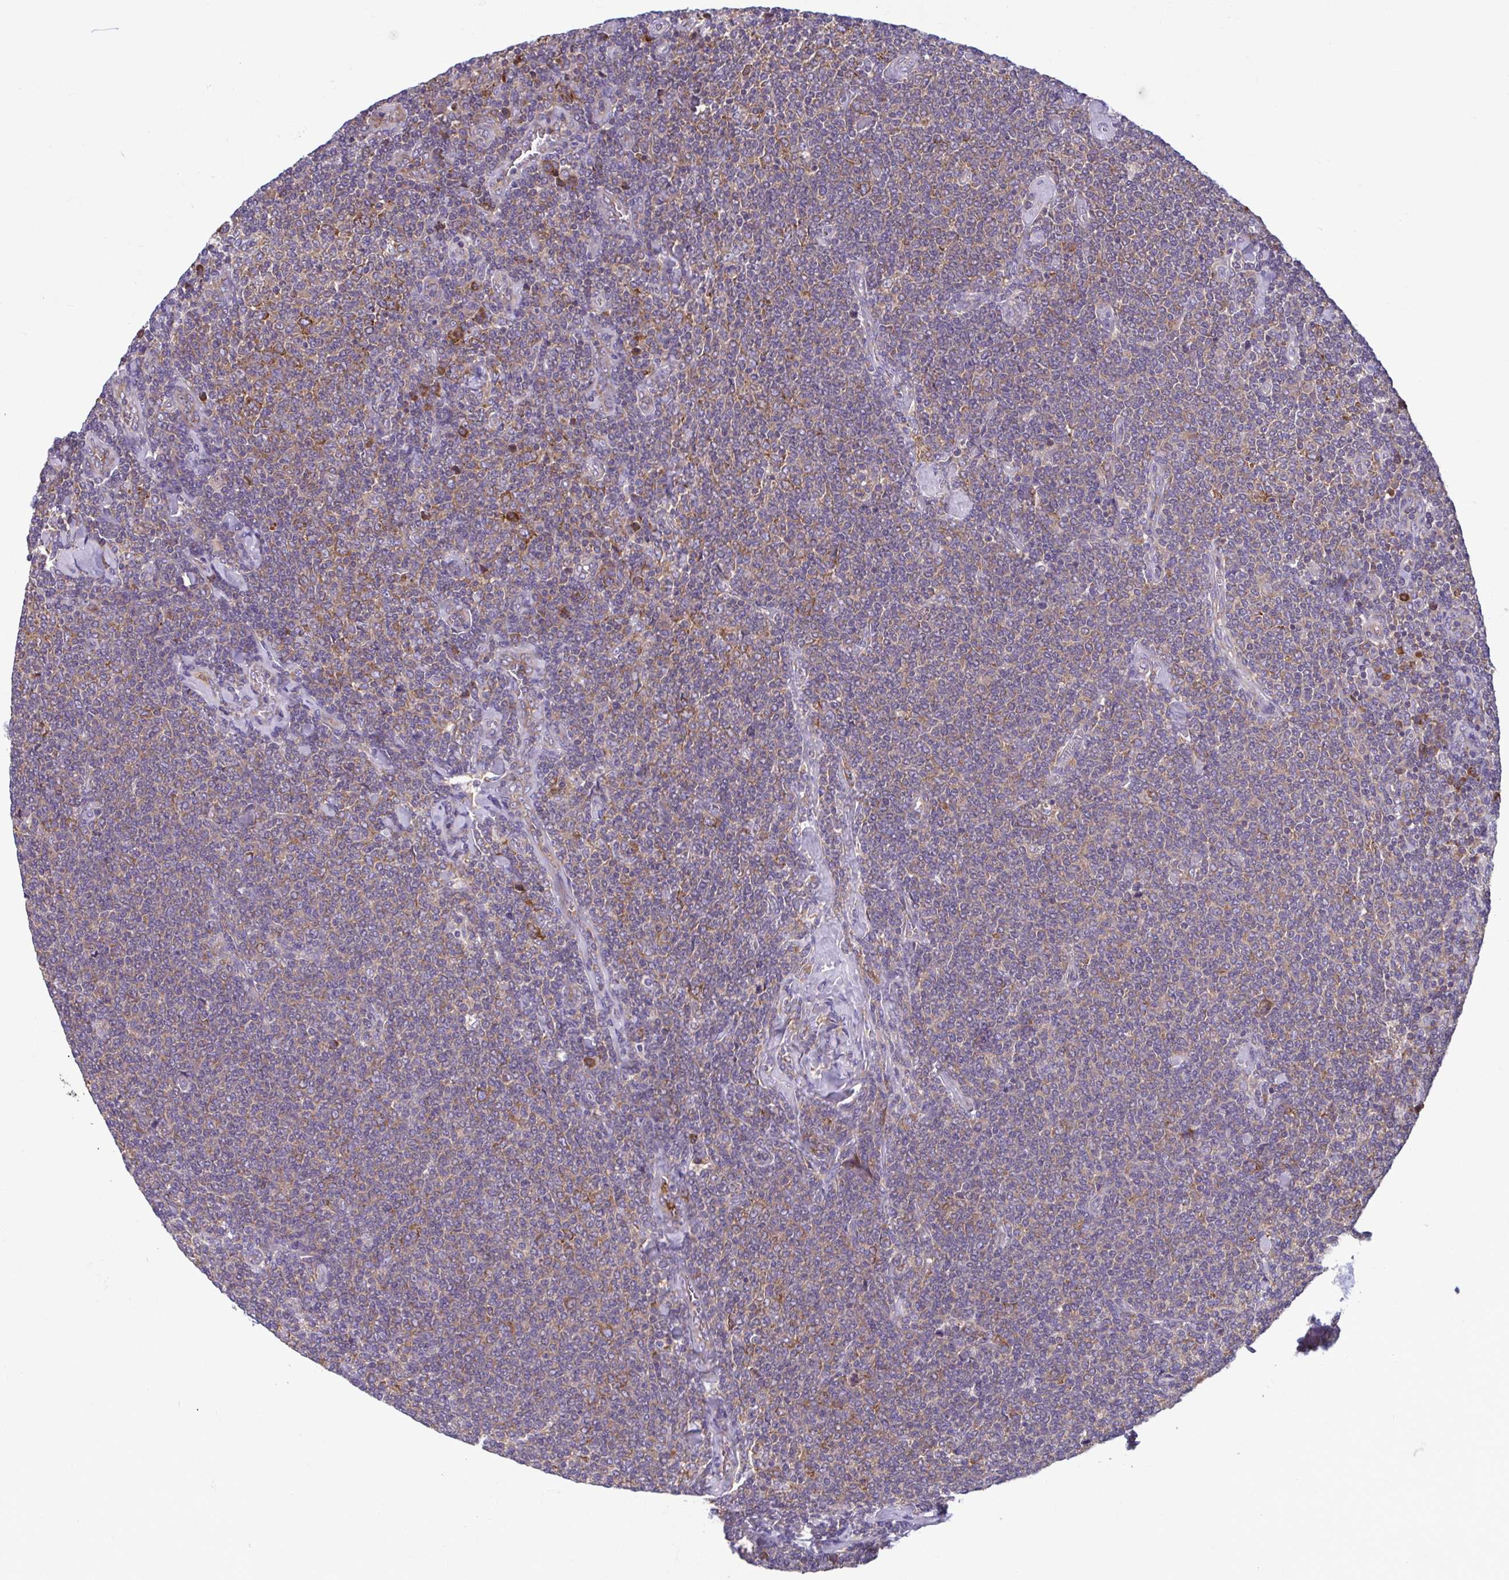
{"staining": {"intensity": "weak", "quantity": "25%-75%", "location": "cytoplasmic/membranous"}, "tissue": "lymphoma", "cell_type": "Tumor cells", "image_type": "cancer", "snomed": [{"axis": "morphology", "description": "Malignant lymphoma, non-Hodgkin's type, Low grade"}, {"axis": "topography", "description": "Lymph node"}], "caption": "Lymphoma tissue exhibits weak cytoplasmic/membranous positivity in approximately 25%-75% of tumor cells, visualized by immunohistochemistry.", "gene": "RPS16", "patient": {"sex": "male", "age": 52}}